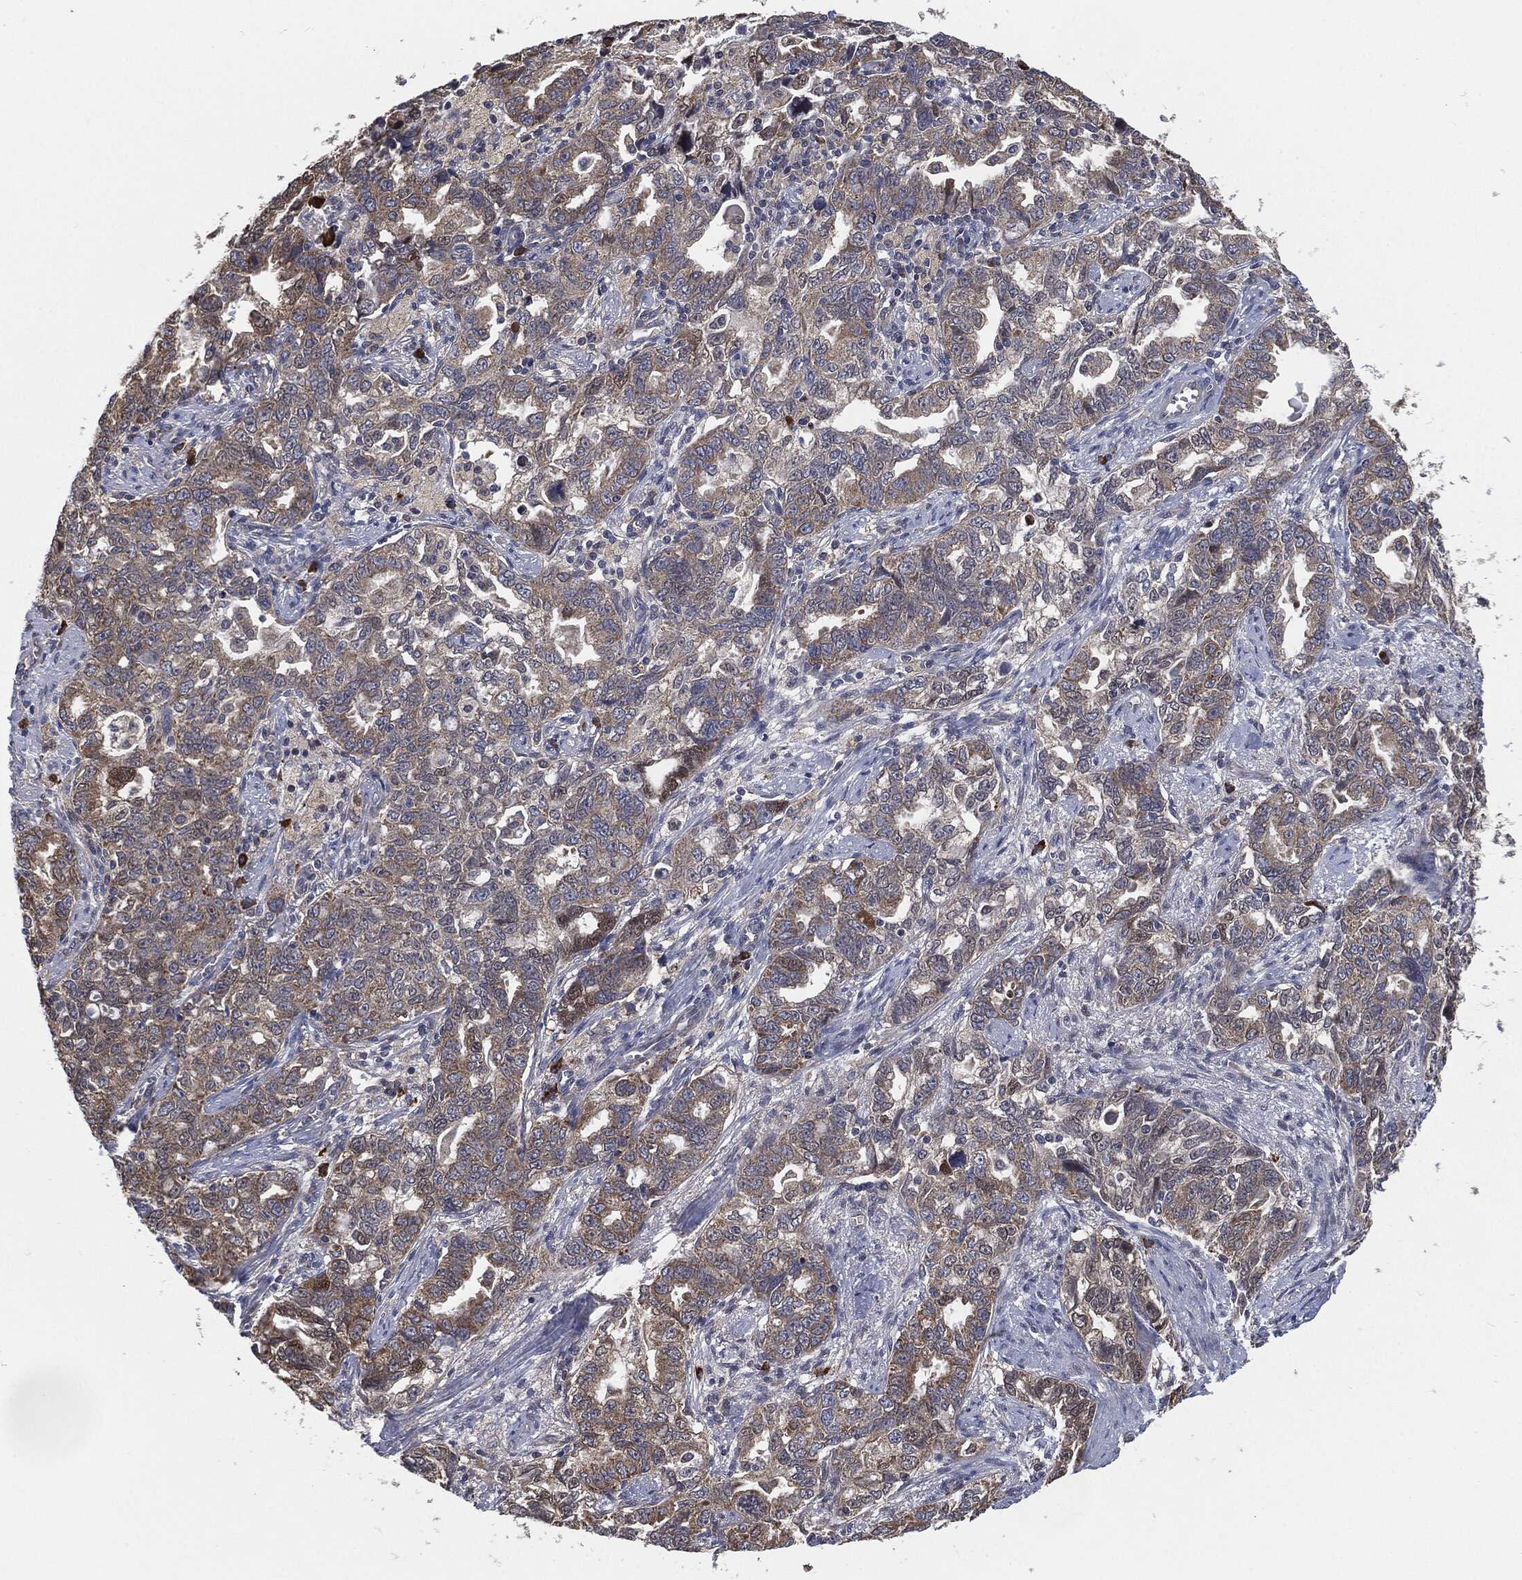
{"staining": {"intensity": "weak", "quantity": ">75%", "location": "cytoplasmic/membranous"}, "tissue": "ovarian cancer", "cell_type": "Tumor cells", "image_type": "cancer", "snomed": [{"axis": "morphology", "description": "Cystadenocarcinoma, serous, NOS"}, {"axis": "topography", "description": "Ovary"}], "caption": "A micrograph of human ovarian serous cystadenocarcinoma stained for a protein displays weak cytoplasmic/membranous brown staining in tumor cells.", "gene": "PRDX4", "patient": {"sex": "female", "age": 51}}